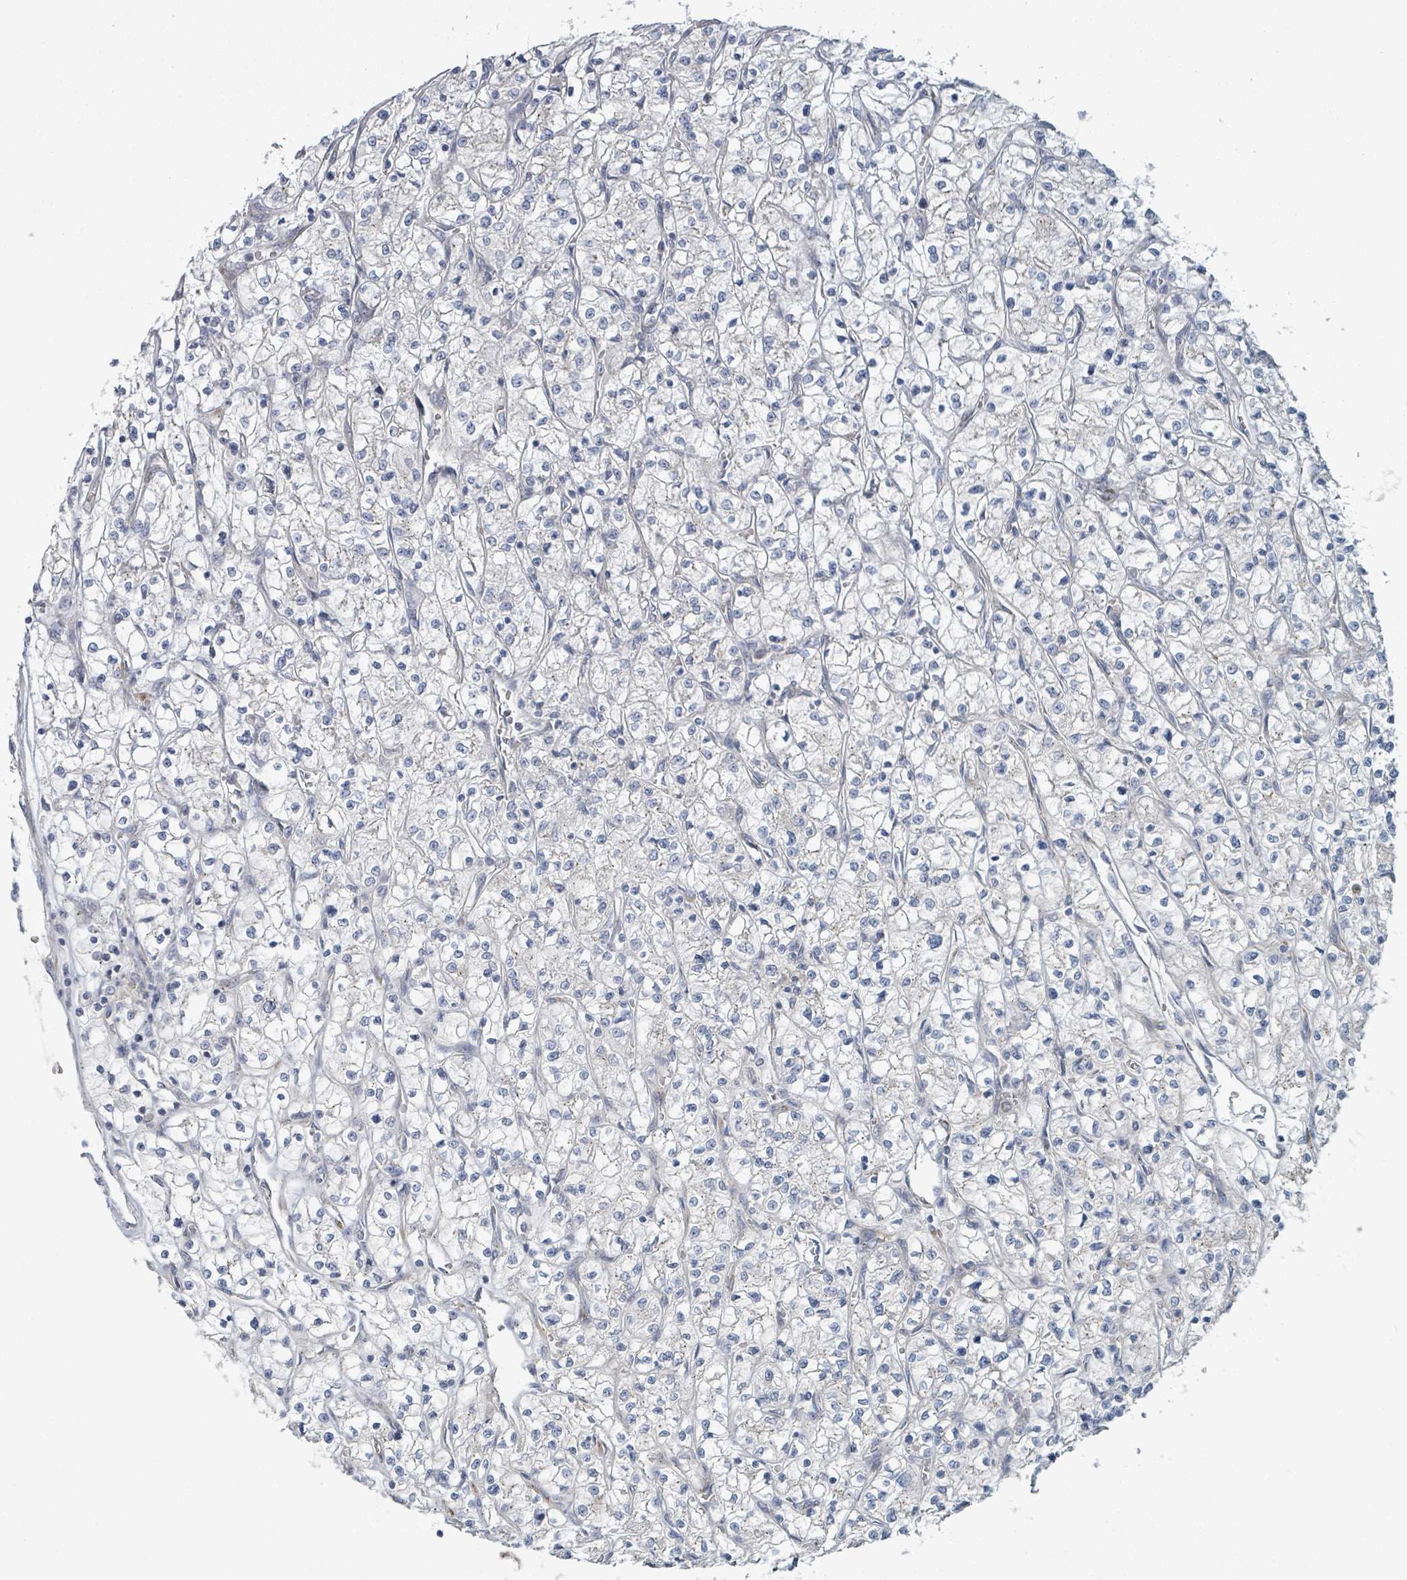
{"staining": {"intensity": "negative", "quantity": "none", "location": "none"}, "tissue": "renal cancer", "cell_type": "Tumor cells", "image_type": "cancer", "snomed": [{"axis": "morphology", "description": "Adenocarcinoma, NOS"}, {"axis": "topography", "description": "Kidney"}], "caption": "A micrograph of adenocarcinoma (renal) stained for a protein displays no brown staining in tumor cells.", "gene": "COL5A3", "patient": {"sex": "female", "age": 64}}